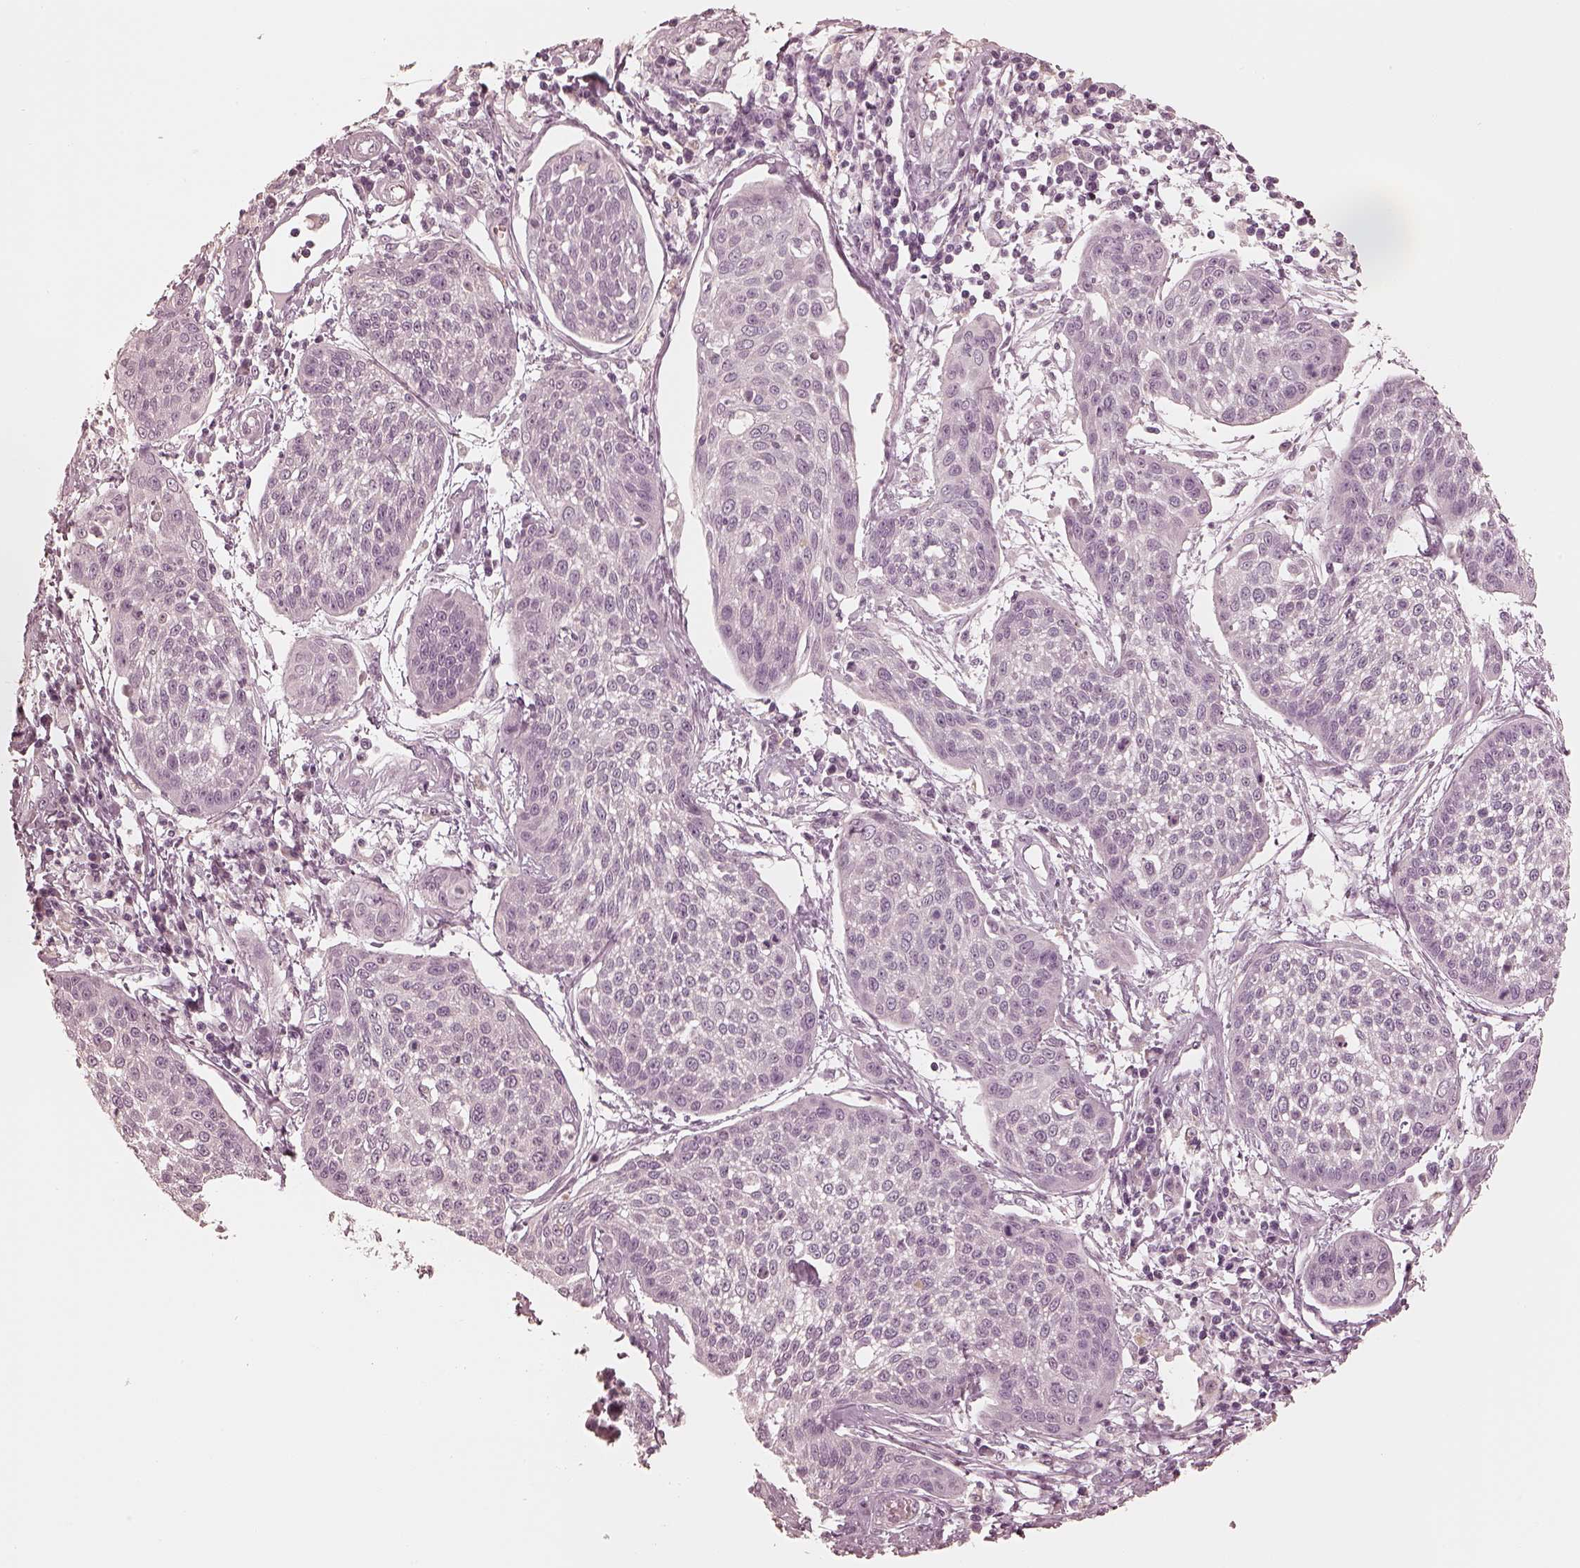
{"staining": {"intensity": "negative", "quantity": "none", "location": "none"}, "tissue": "cervical cancer", "cell_type": "Tumor cells", "image_type": "cancer", "snomed": [{"axis": "morphology", "description": "Squamous cell carcinoma, NOS"}, {"axis": "topography", "description": "Cervix"}], "caption": "A micrograph of human cervical cancer (squamous cell carcinoma) is negative for staining in tumor cells.", "gene": "CALR3", "patient": {"sex": "female", "age": 34}}